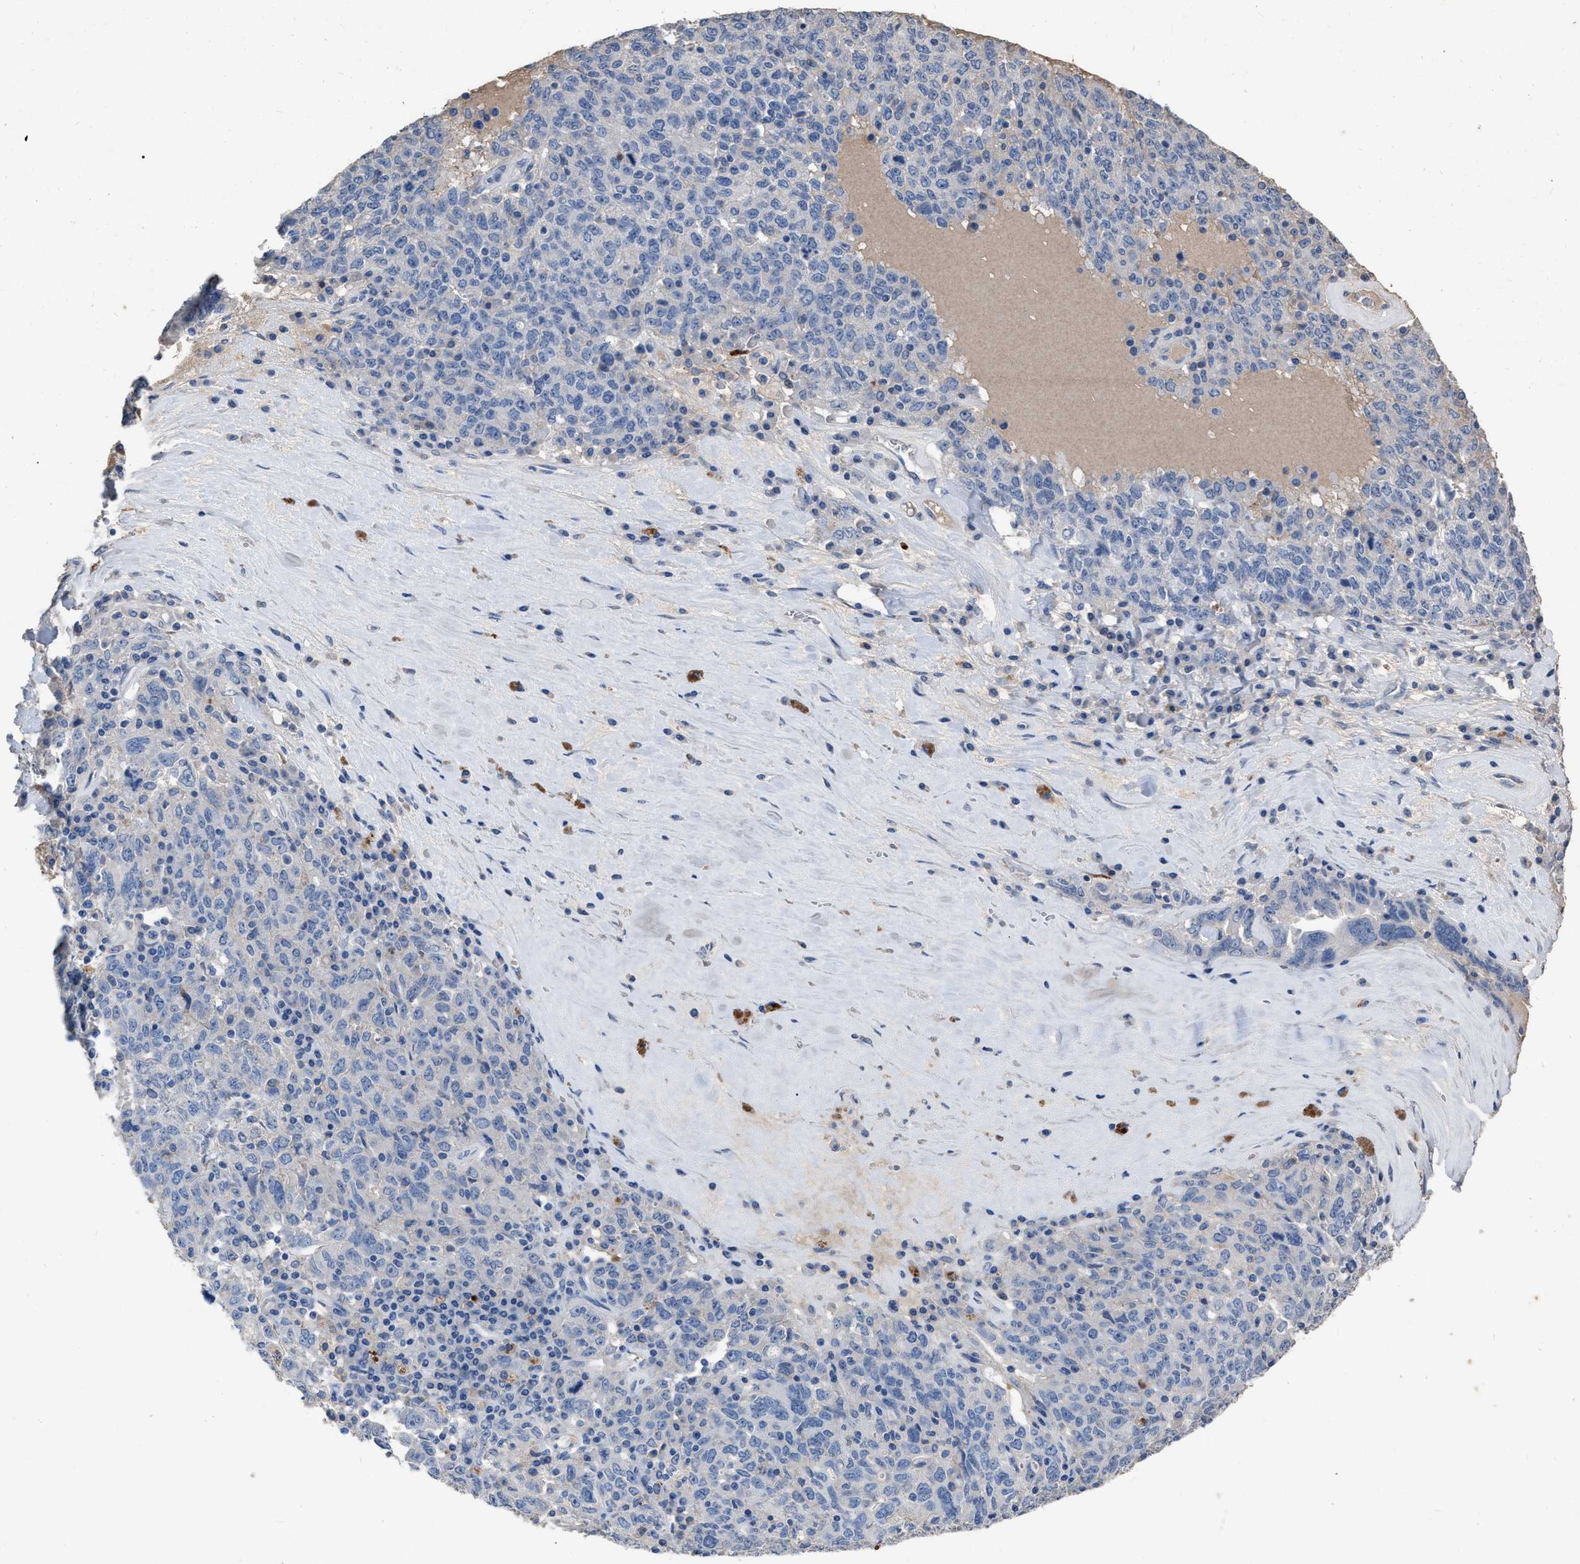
{"staining": {"intensity": "negative", "quantity": "none", "location": "none"}, "tissue": "ovarian cancer", "cell_type": "Tumor cells", "image_type": "cancer", "snomed": [{"axis": "morphology", "description": "Carcinoma, endometroid"}, {"axis": "topography", "description": "Ovary"}], "caption": "IHC of endometroid carcinoma (ovarian) reveals no positivity in tumor cells.", "gene": "HABP2", "patient": {"sex": "female", "age": 62}}